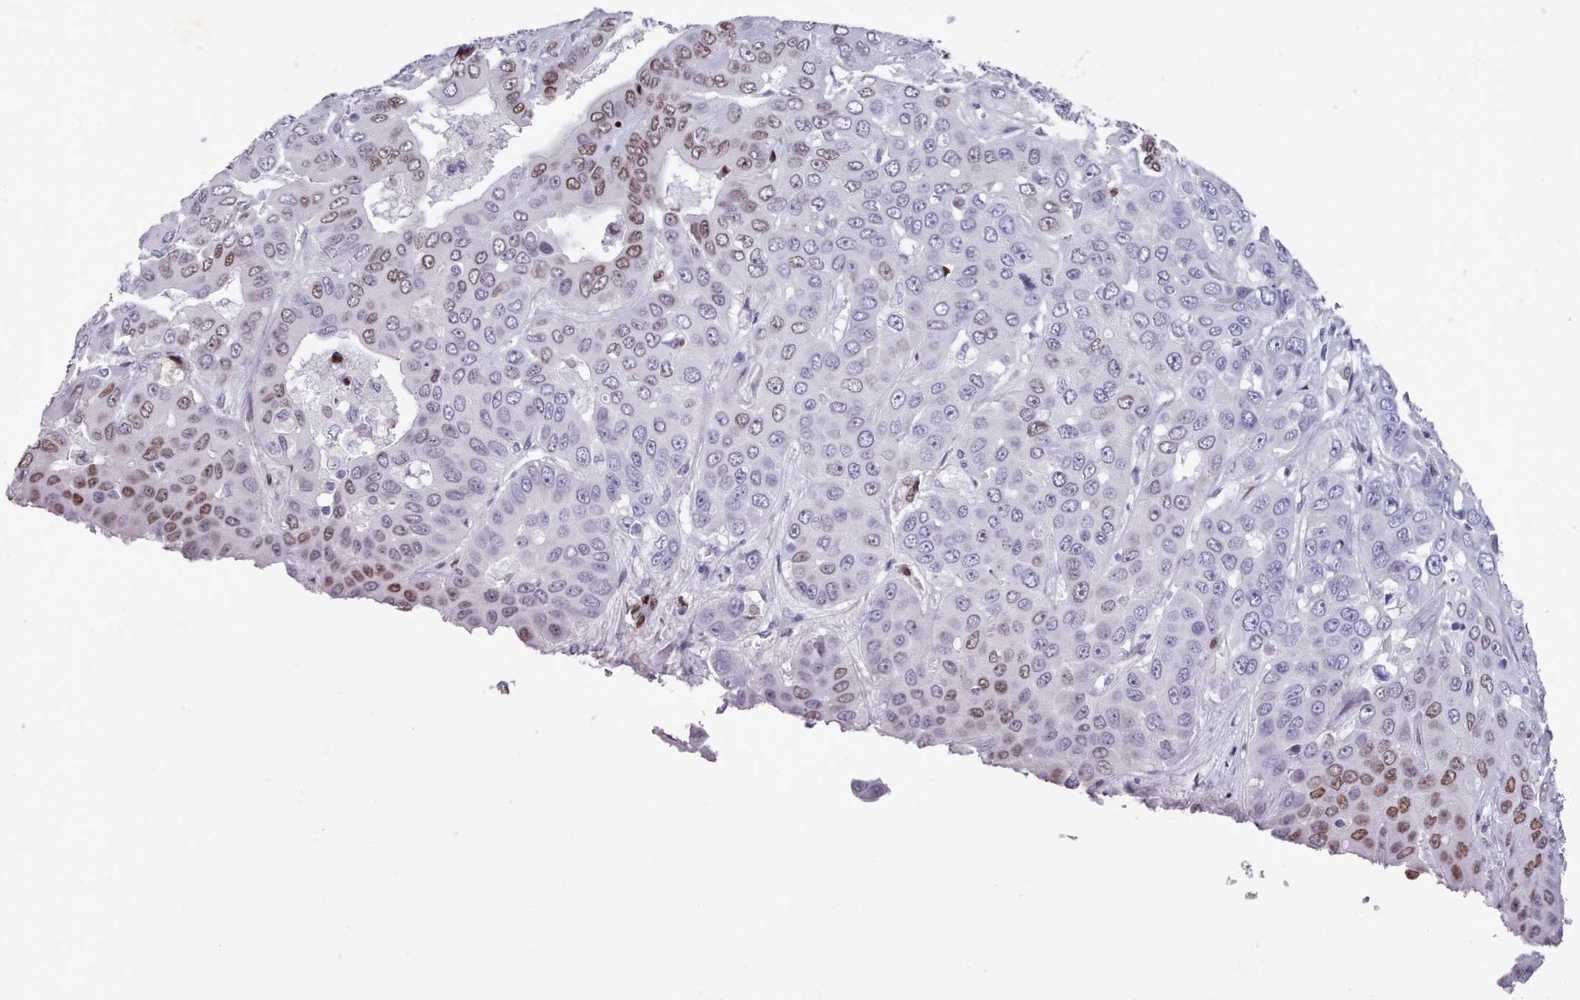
{"staining": {"intensity": "moderate", "quantity": "<25%", "location": "nuclear"}, "tissue": "liver cancer", "cell_type": "Tumor cells", "image_type": "cancer", "snomed": [{"axis": "morphology", "description": "Cholangiocarcinoma"}, {"axis": "topography", "description": "Liver"}], "caption": "About <25% of tumor cells in human liver cholangiocarcinoma reveal moderate nuclear protein expression as visualized by brown immunohistochemical staining.", "gene": "KCNT2", "patient": {"sex": "female", "age": 52}}